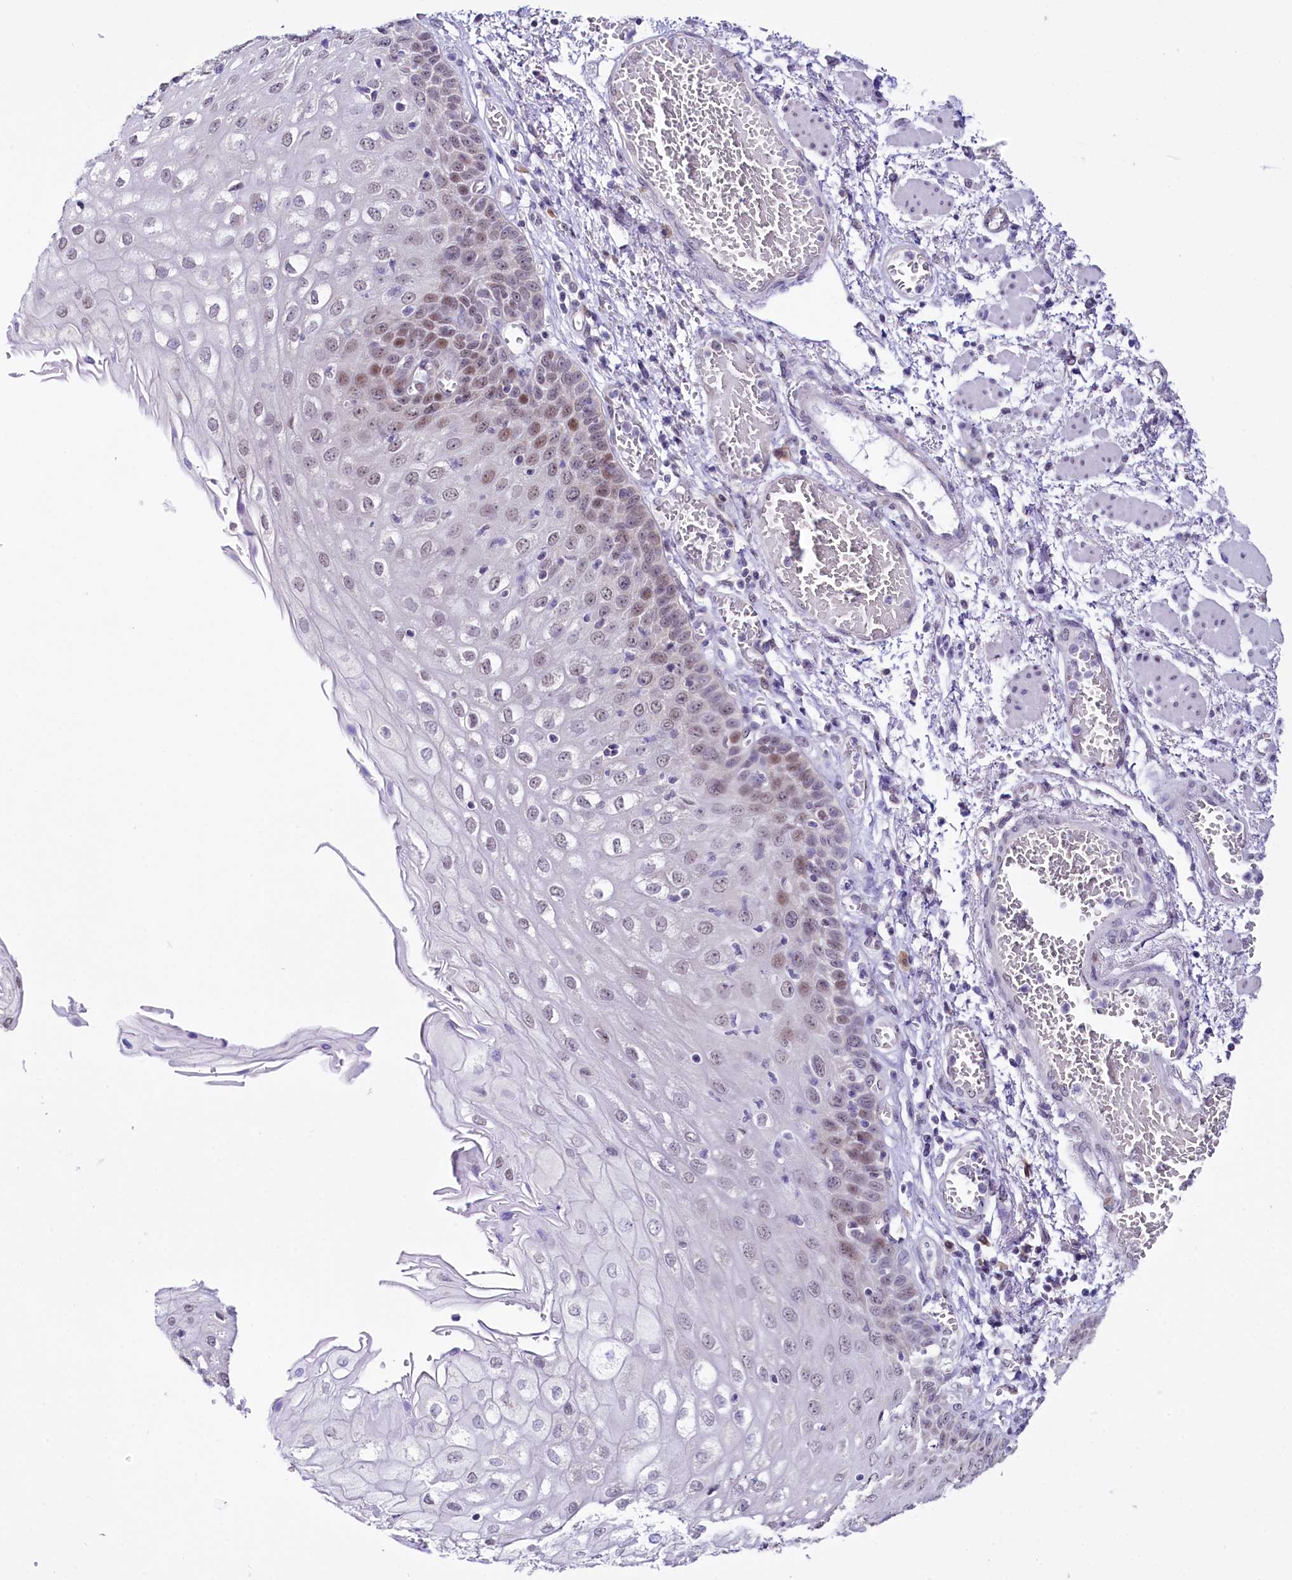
{"staining": {"intensity": "moderate", "quantity": "<25%", "location": "nuclear"}, "tissue": "esophagus", "cell_type": "Squamous epithelial cells", "image_type": "normal", "snomed": [{"axis": "morphology", "description": "Normal tissue, NOS"}, {"axis": "topography", "description": "Esophagus"}], "caption": "Immunohistochemical staining of unremarkable esophagus demonstrates moderate nuclear protein staining in about <25% of squamous epithelial cells.", "gene": "SPATS2", "patient": {"sex": "male", "age": 81}}